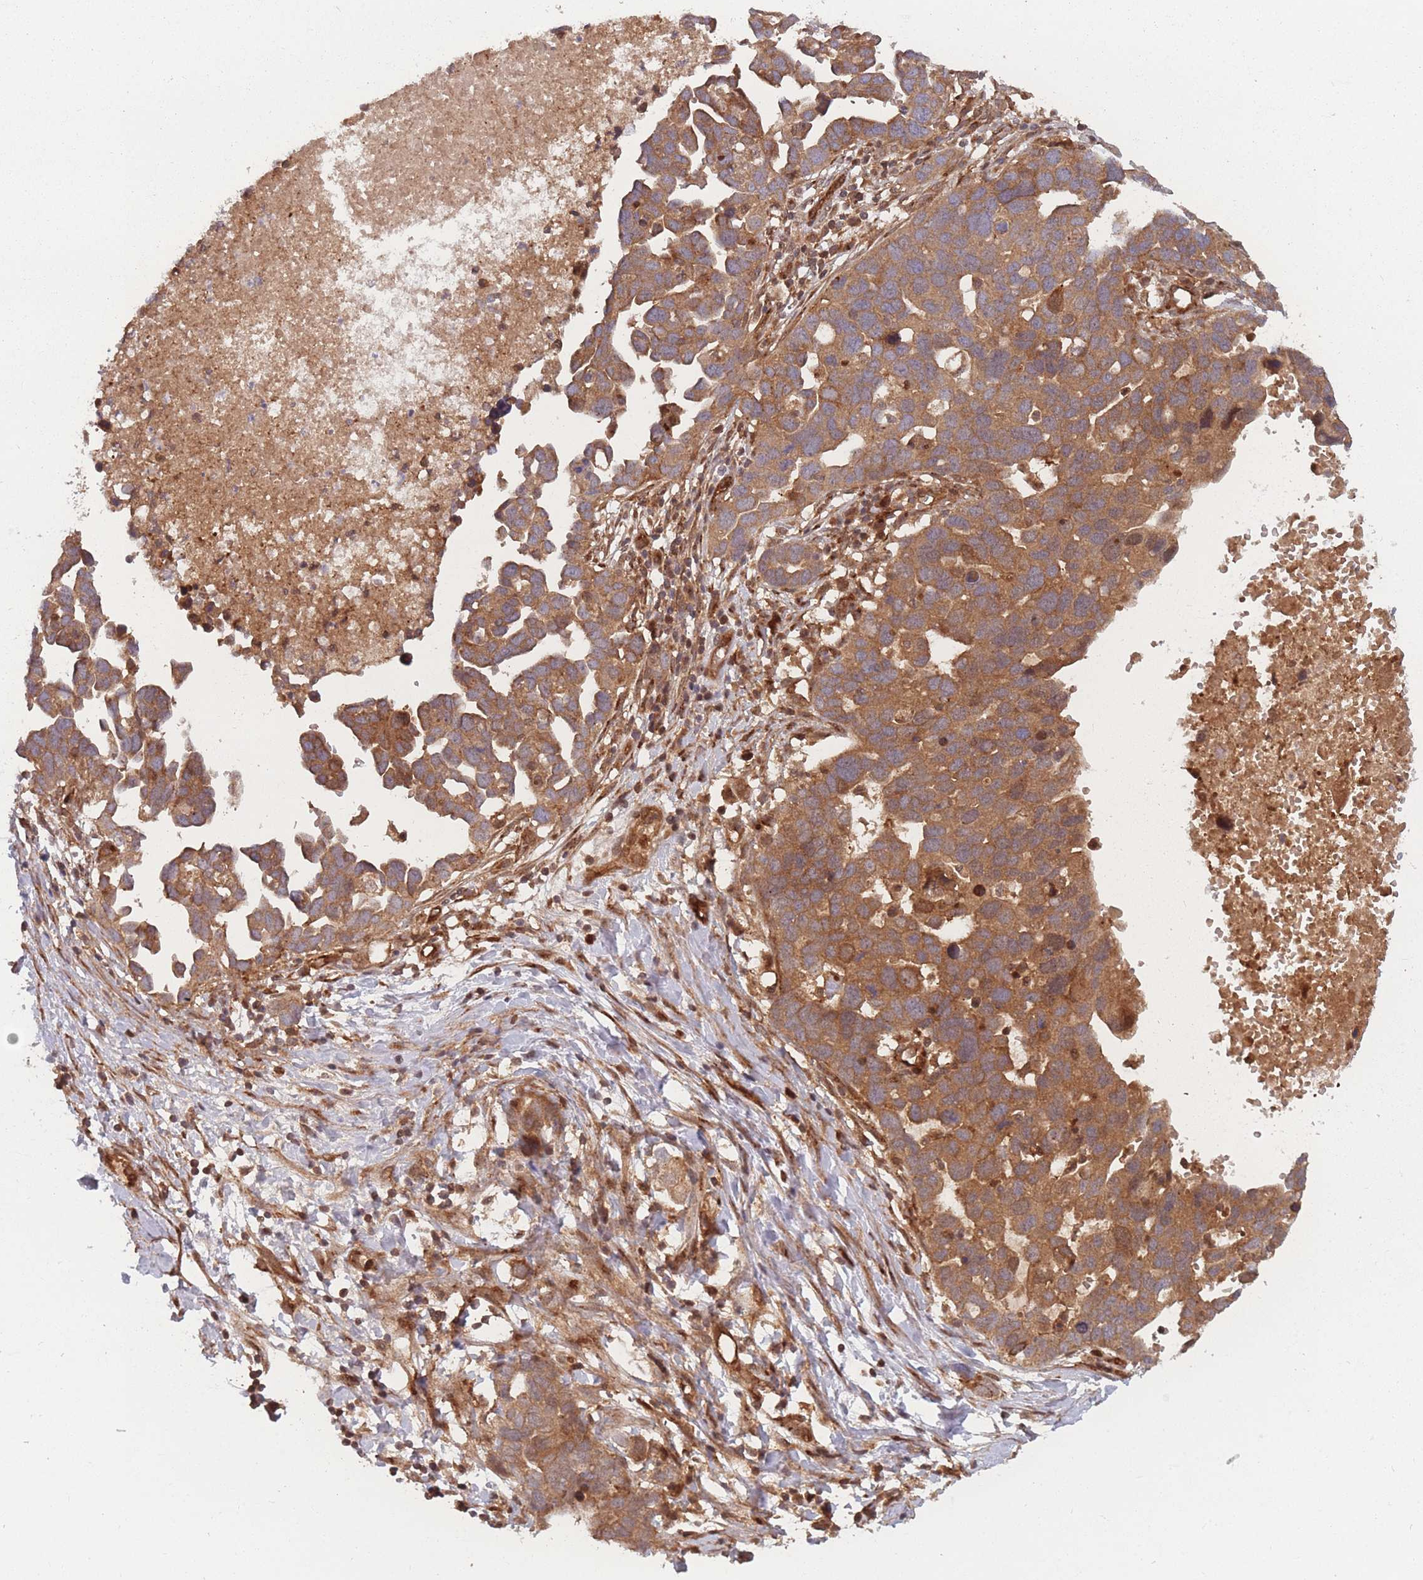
{"staining": {"intensity": "moderate", "quantity": ">75%", "location": "cytoplasmic/membranous"}, "tissue": "ovarian cancer", "cell_type": "Tumor cells", "image_type": "cancer", "snomed": [{"axis": "morphology", "description": "Cystadenocarcinoma, serous, NOS"}, {"axis": "topography", "description": "Ovary"}], "caption": "An IHC micrograph of neoplastic tissue is shown. Protein staining in brown highlights moderate cytoplasmic/membranous positivity in ovarian cancer within tumor cells. (DAB = brown stain, brightfield microscopy at high magnification).", "gene": "PODXL2", "patient": {"sex": "female", "age": 54}}